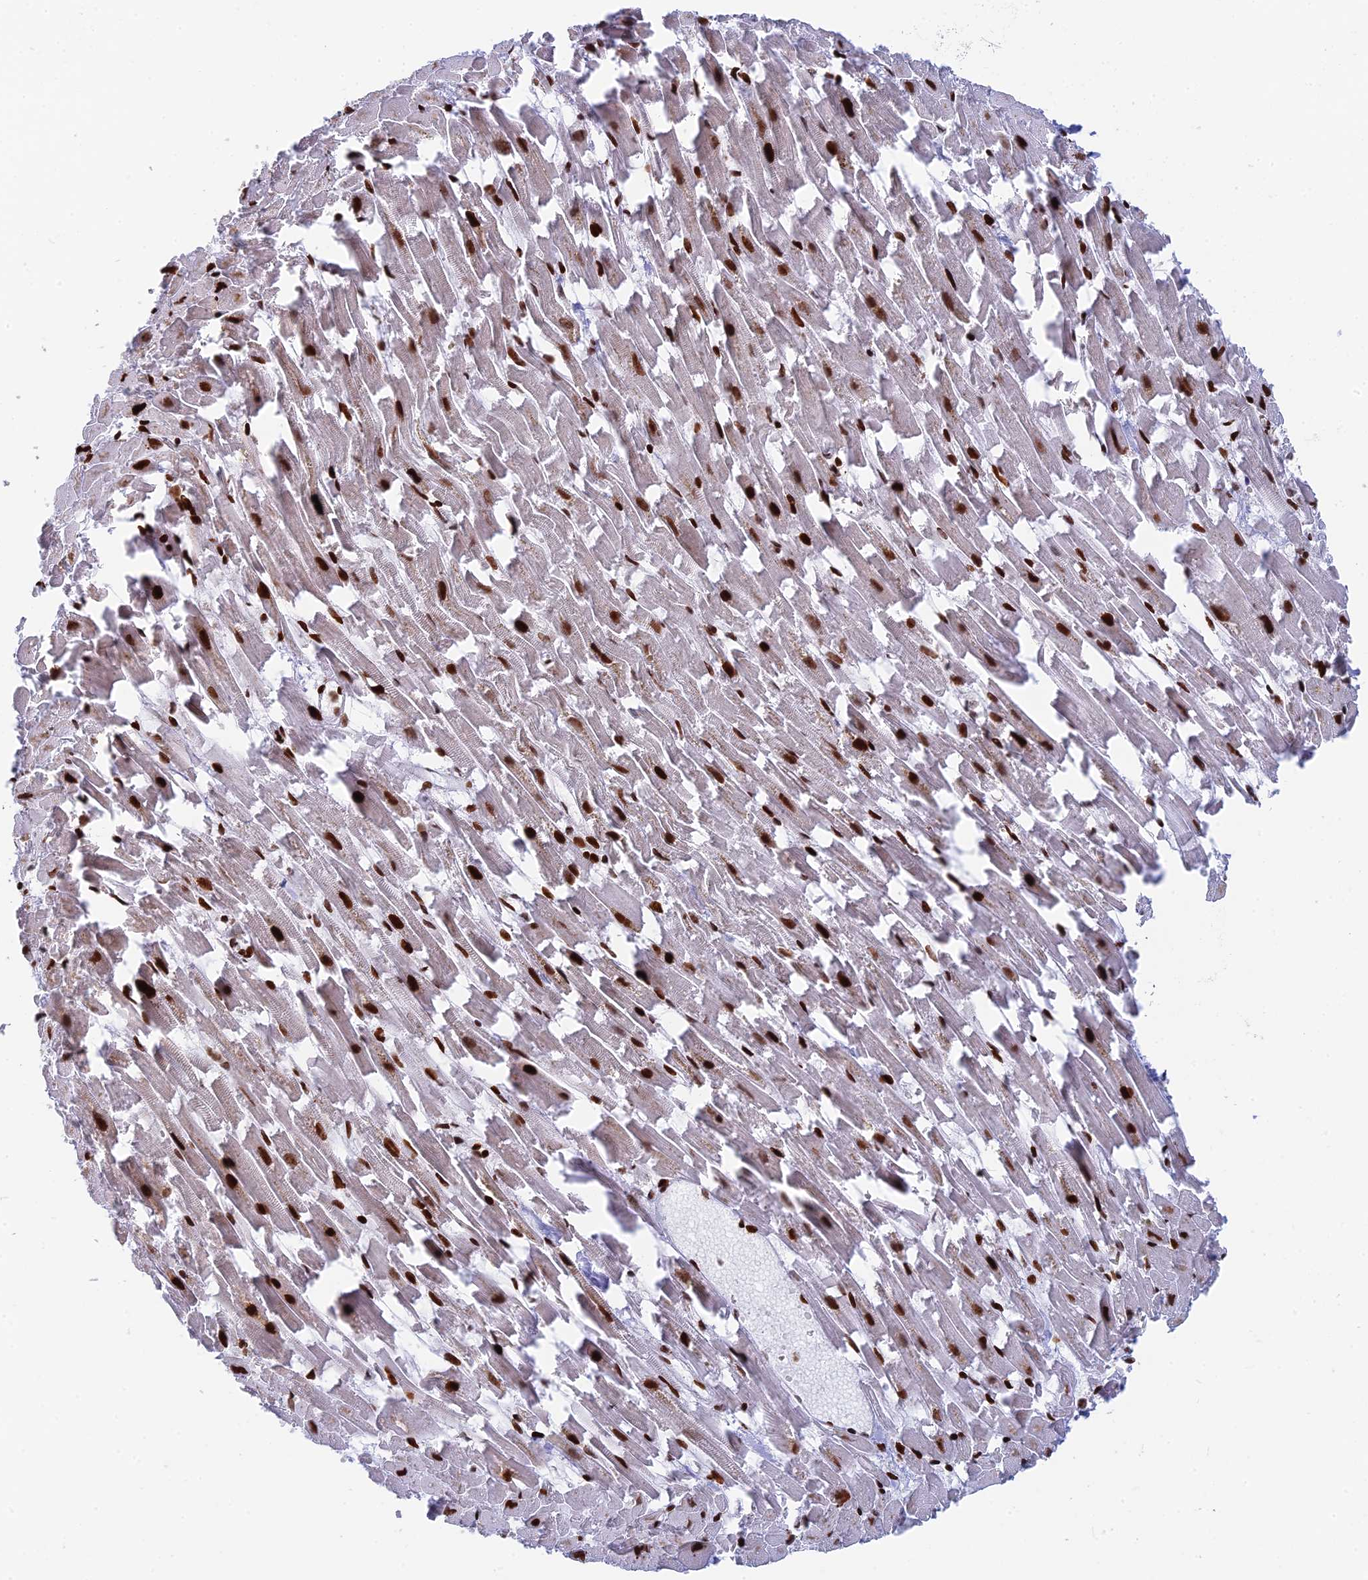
{"staining": {"intensity": "strong", "quantity": ">75%", "location": "nuclear"}, "tissue": "heart muscle", "cell_type": "Cardiomyocytes", "image_type": "normal", "snomed": [{"axis": "morphology", "description": "Normal tissue, NOS"}, {"axis": "topography", "description": "Heart"}], "caption": "Protein staining of unremarkable heart muscle exhibits strong nuclear positivity in approximately >75% of cardiomyocytes. (IHC, brightfield microscopy, high magnification).", "gene": "RPAP1", "patient": {"sex": "female", "age": 64}}